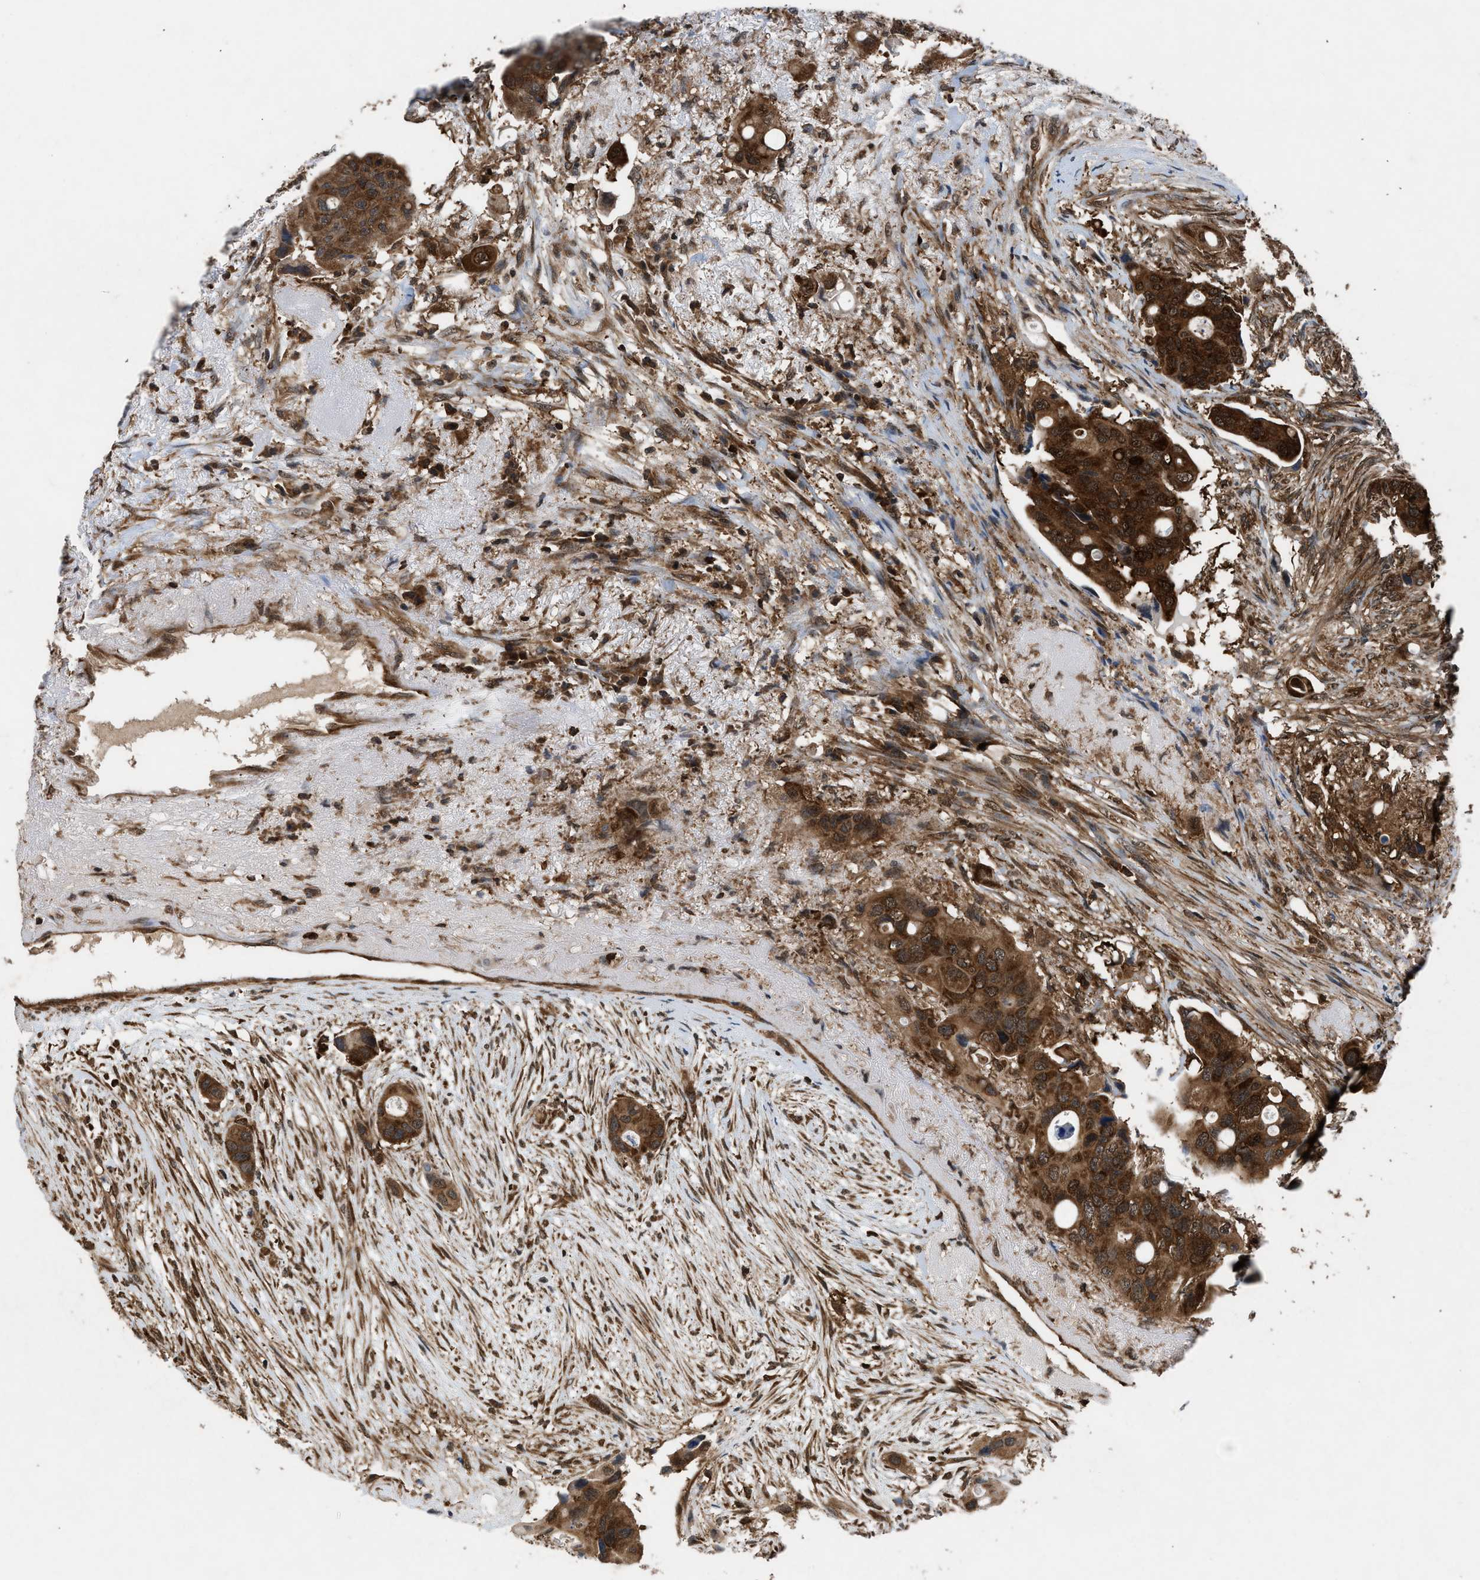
{"staining": {"intensity": "strong", "quantity": ">75%", "location": "cytoplasmic/membranous,nuclear"}, "tissue": "colorectal cancer", "cell_type": "Tumor cells", "image_type": "cancer", "snomed": [{"axis": "morphology", "description": "Adenocarcinoma, NOS"}, {"axis": "topography", "description": "Colon"}], "caption": "This histopathology image reveals colorectal cancer (adenocarcinoma) stained with immunohistochemistry to label a protein in brown. The cytoplasmic/membranous and nuclear of tumor cells show strong positivity for the protein. Nuclei are counter-stained blue.", "gene": "OXSR1", "patient": {"sex": "female", "age": 57}}